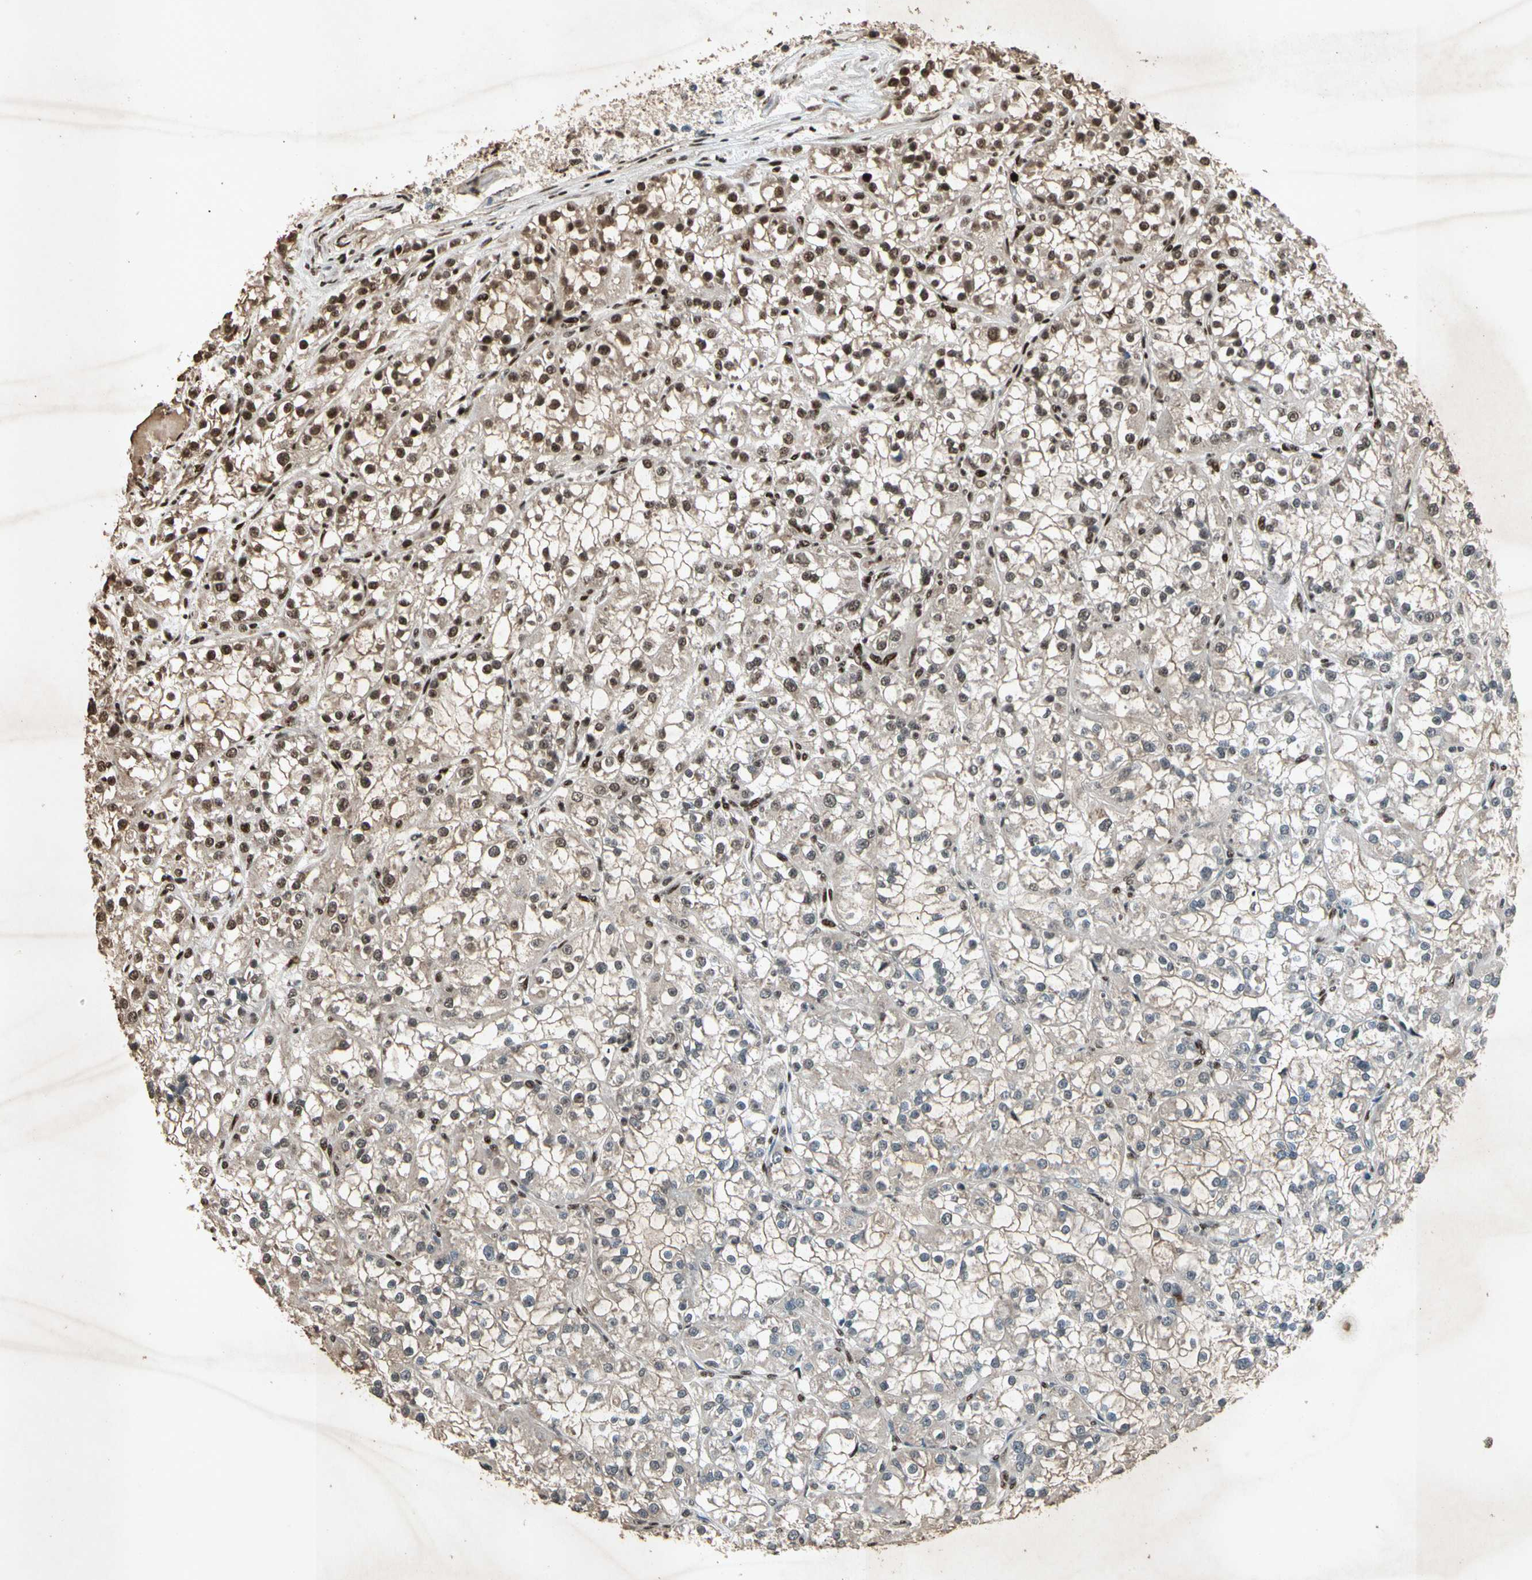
{"staining": {"intensity": "strong", "quantity": "25%-75%", "location": "nuclear"}, "tissue": "renal cancer", "cell_type": "Tumor cells", "image_type": "cancer", "snomed": [{"axis": "morphology", "description": "Adenocarcinoma, NOS"}, {"axis": "topography", "description": "Kidney"}], "caption": "Strong nuclear protein expression is present in approximately 25%-75% of tumor cells in renal cancer.", "gene": "TBX2", "patient": {"sex": "female", "age": 52}}